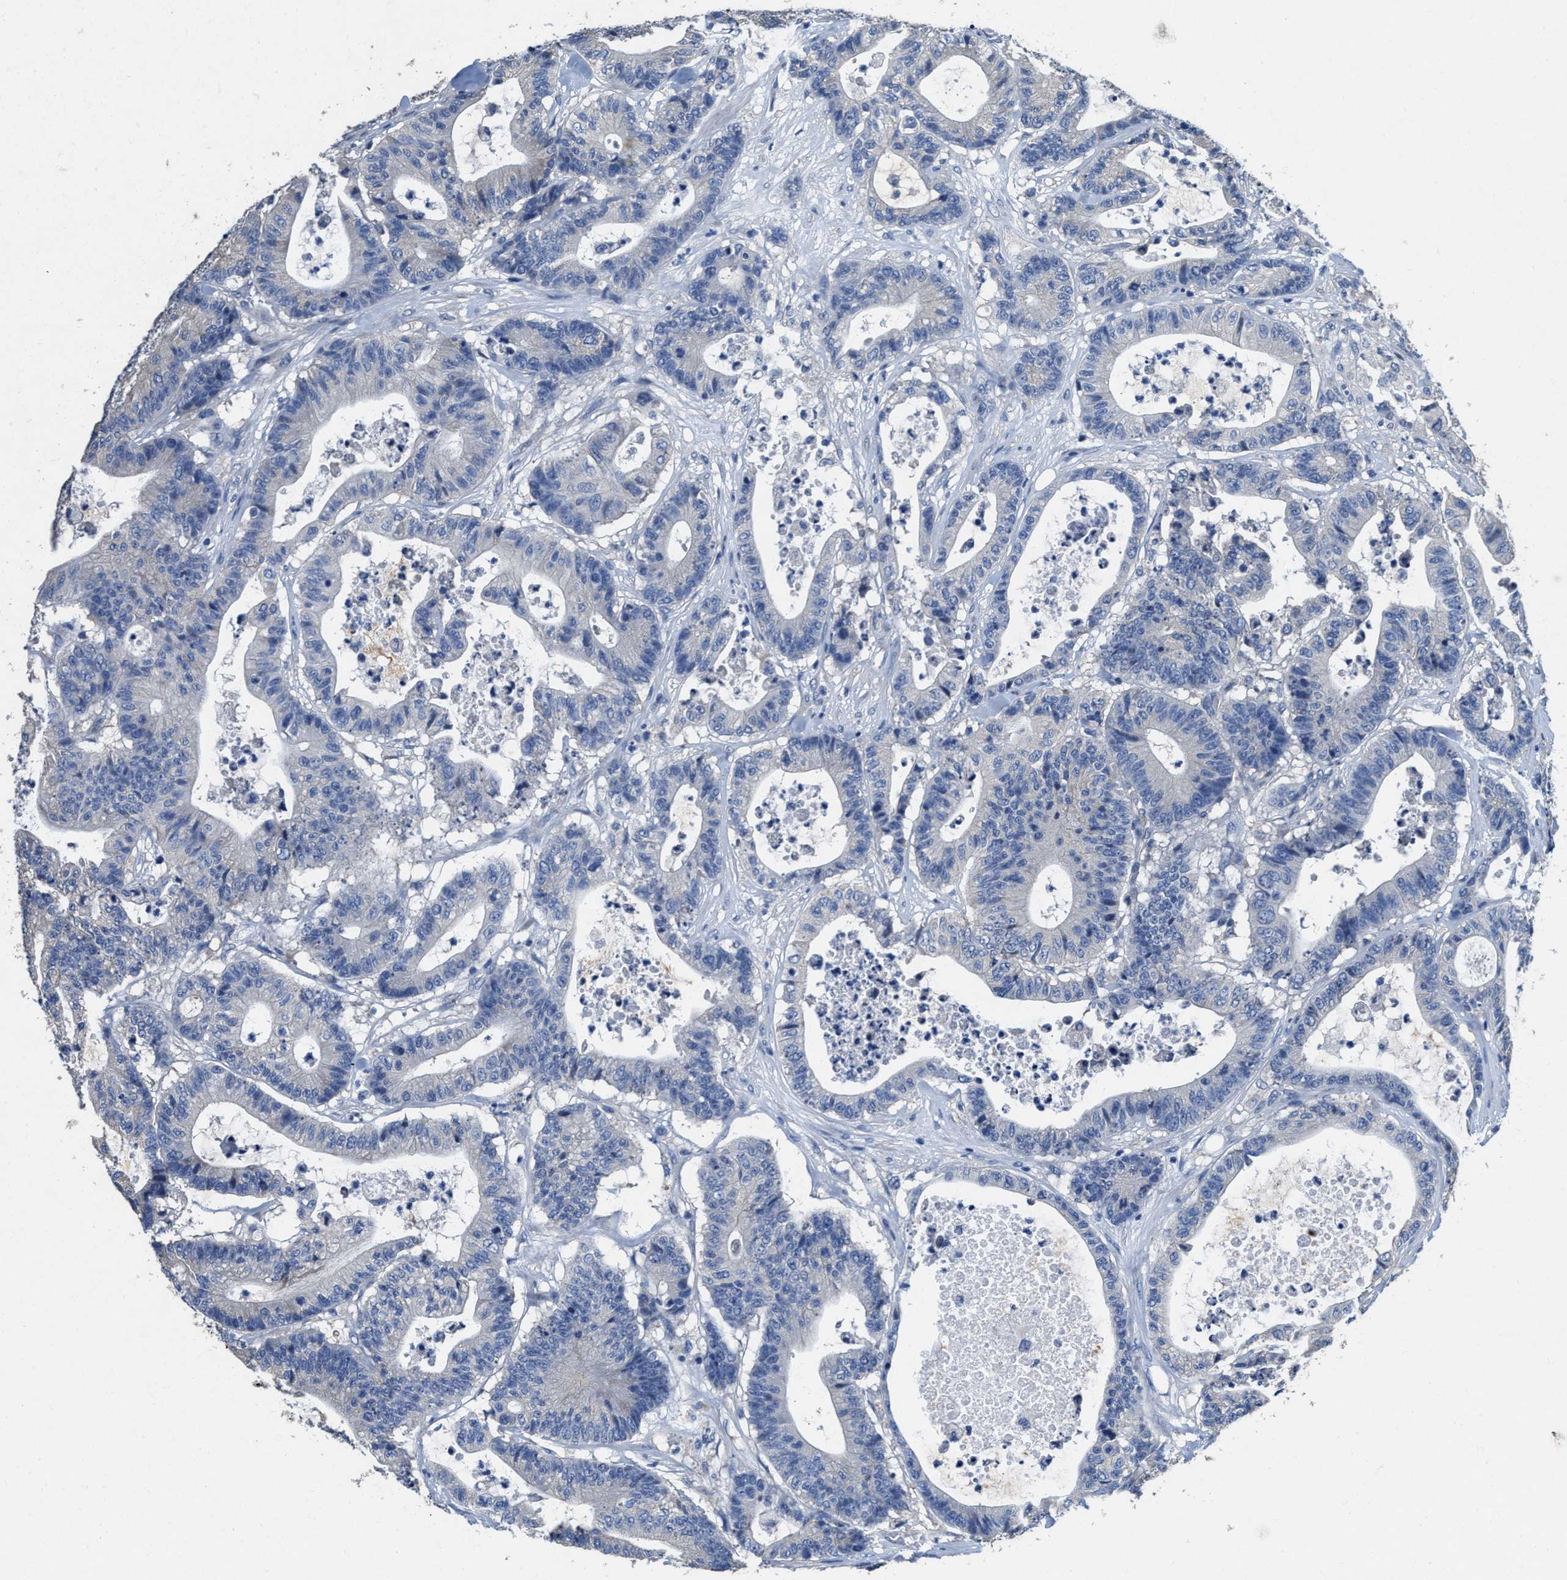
{"staining": {"intensity": "negative", "quantity": "none", "location": "none"}, "tissue": "colorectal cancer", "cell_type": "Tumor cells", "image_type": "cancer", "snomed": [{"axis": "morphology", "description": "Adenocarcinoma, NOS"}, {"axis": "topography", "description": "Colon"}], "caption": "Human colorectal adenocarcinoma stained for a protein using IHC demonstrates no positivity in tumor cells.", "gene": "PEG10", "patient": {"sex": "female", "age": 84}}